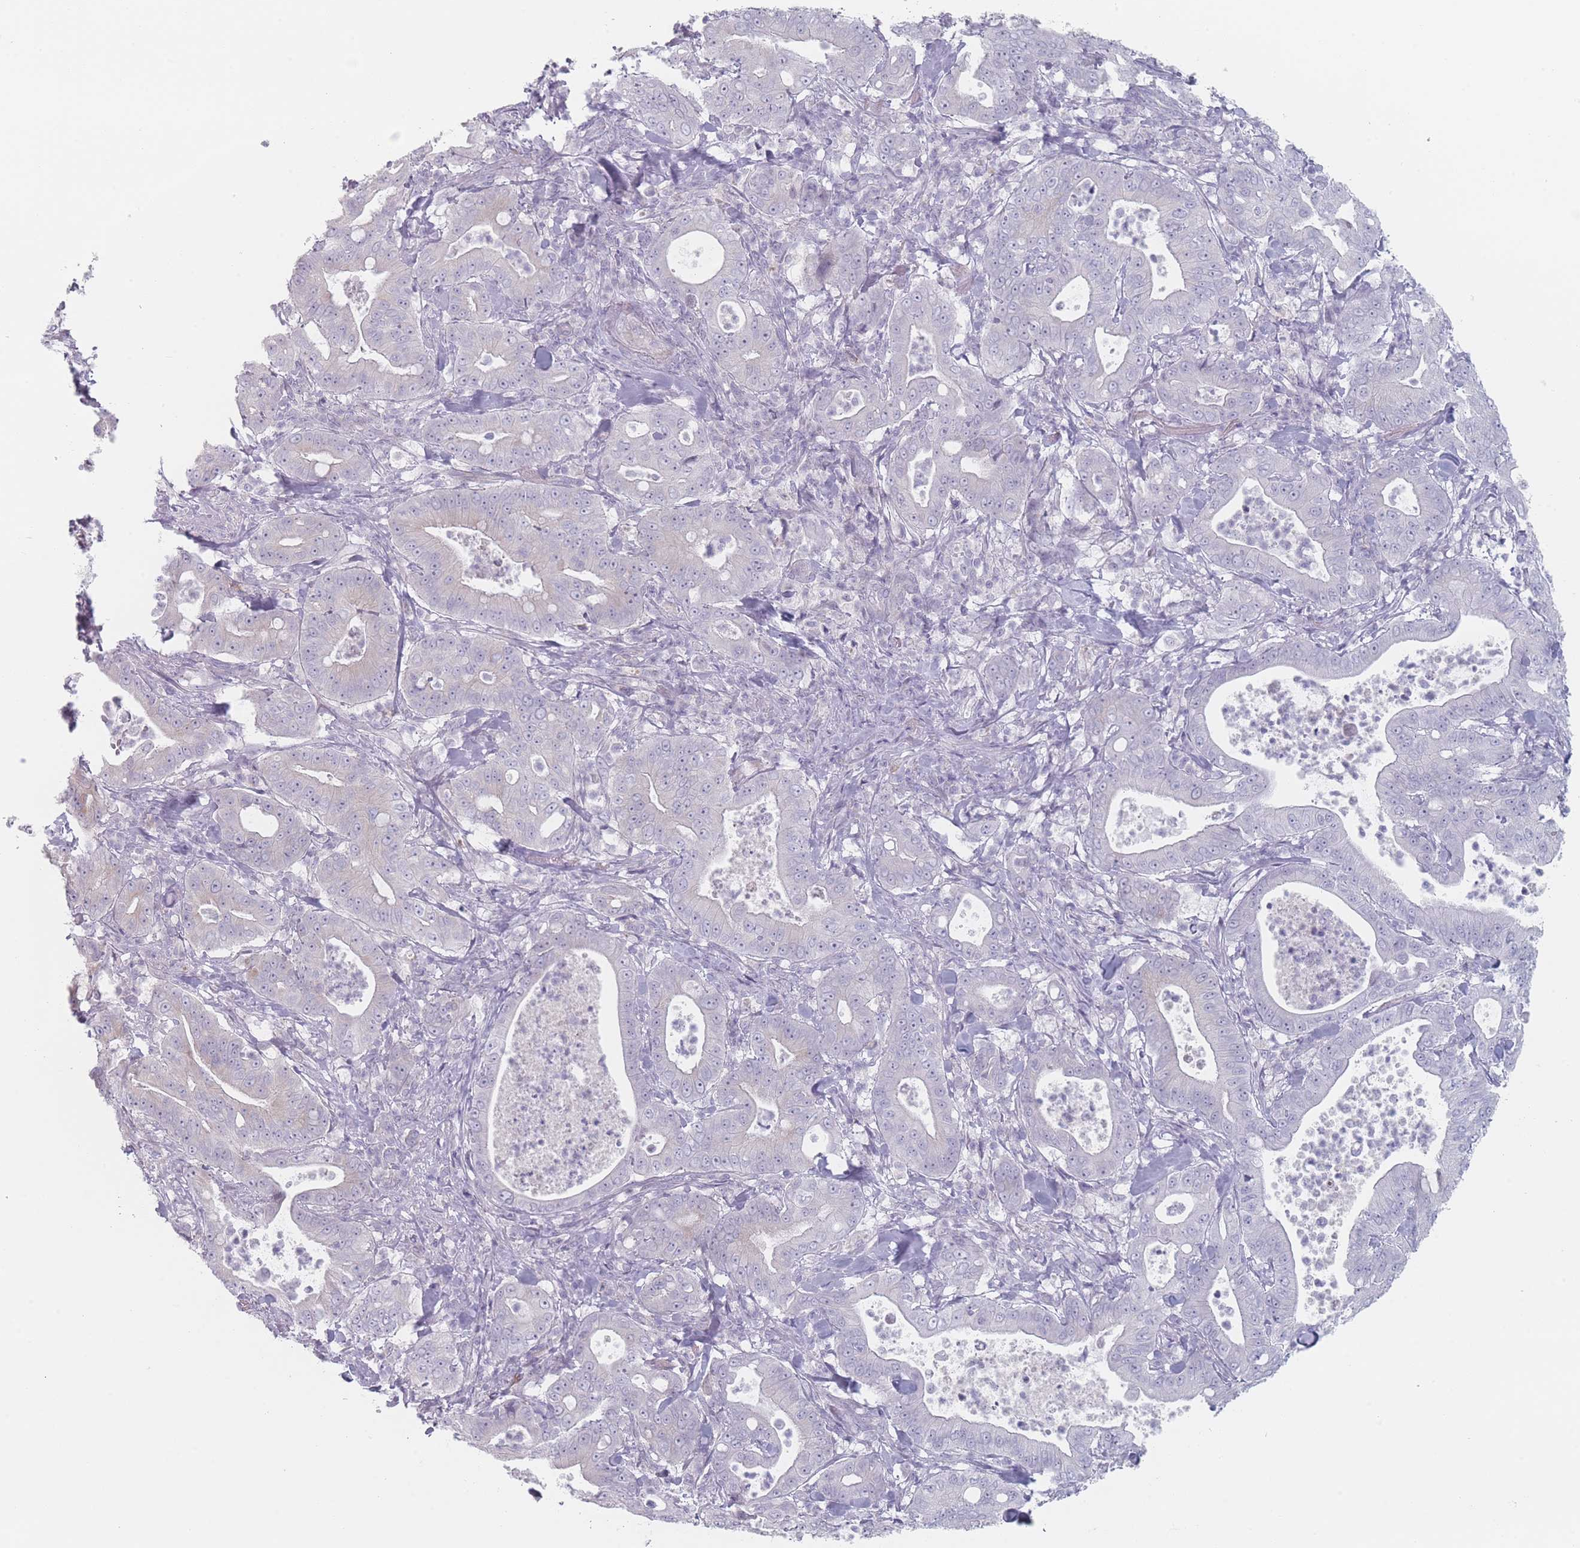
{"staining": {"intensity": "negative", "quantity": "none", "location": "none"}, "tissue": "pancreatic cancer", "cell_type": "Tumor cells", "image_type": "cancer", "snomed": [{"axis": "morphology", "description": "Adenocarcinoma, NOS"}, {"axis": "topography", "description": "Pancreas"}], "caption": "Immunohistochemistry histopathology image of pancreatic adenocarcinoma stained for a protein (brown), which demonstrates no staining in tumor cells. (Immunohistochemistry, brightfield microscopy, high magnification).", "gene": "RNF4", "patient": {"sex": "male", "age": 71}}